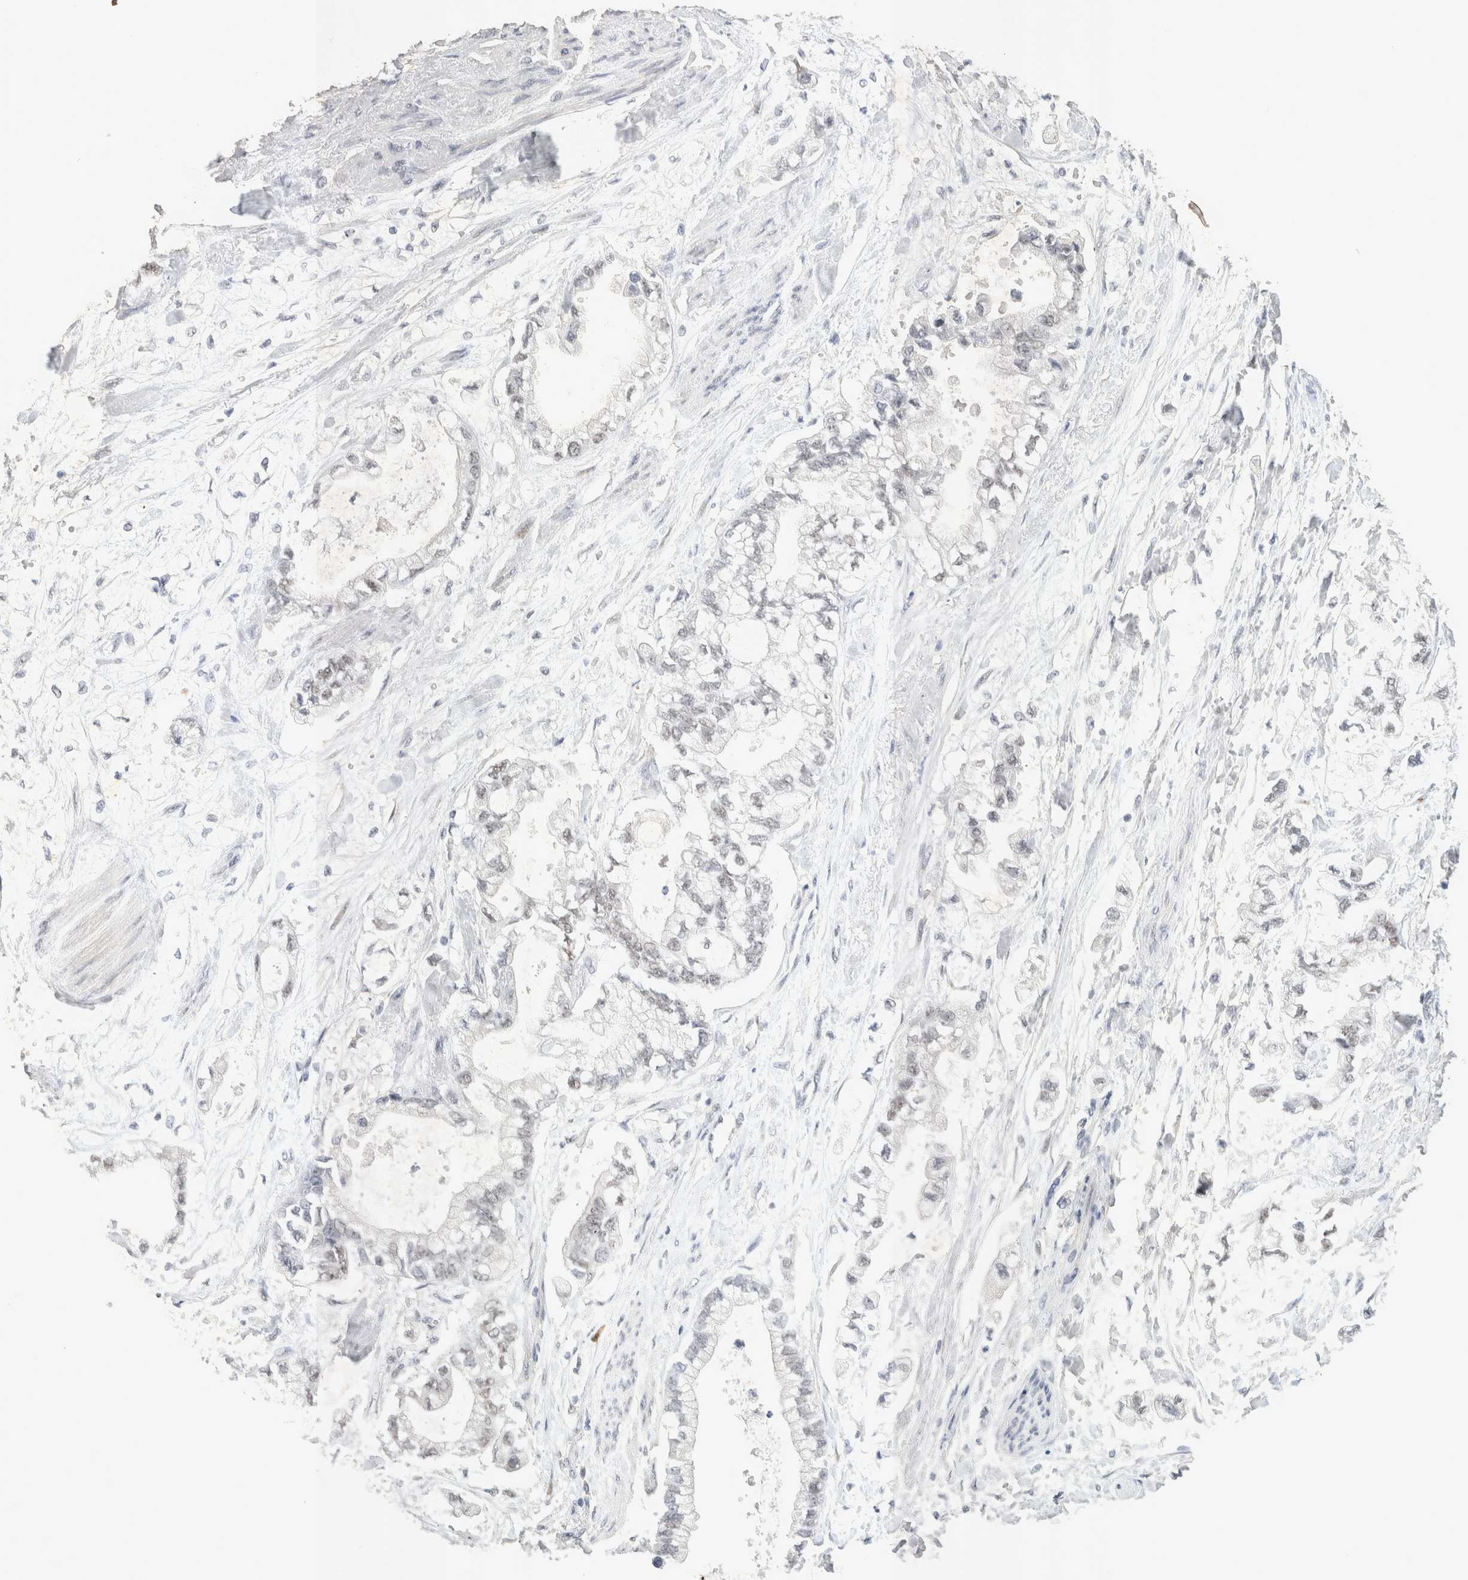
{"staining": {"intensity": "weak", "quantity": "<25%", "location": "nuclear"}, "tissue": "stomach cancer", "cell_type": "Tumor cells", "image_type": "cancer", "snomed": [{"axis": "morphology", "description": "Normal tissue, NOS"}, {"axis": "morphology", "description": "Adenocarcinoma, NOS"}, {"axis": "topography", "description": "Stomach"}], "caption": "DAB (3,3'-diaminobenzidine) immunohistochemical staining of human stomach adenocarcinoma reveals no significant staining in tumor cells. (Brightfield microscopy of DAB (3,3'-diaminobenzidine) immunohistochemistry at high magnification).", "gene": "RECQL4", "patient": {"sex": "male", "age": 62}}